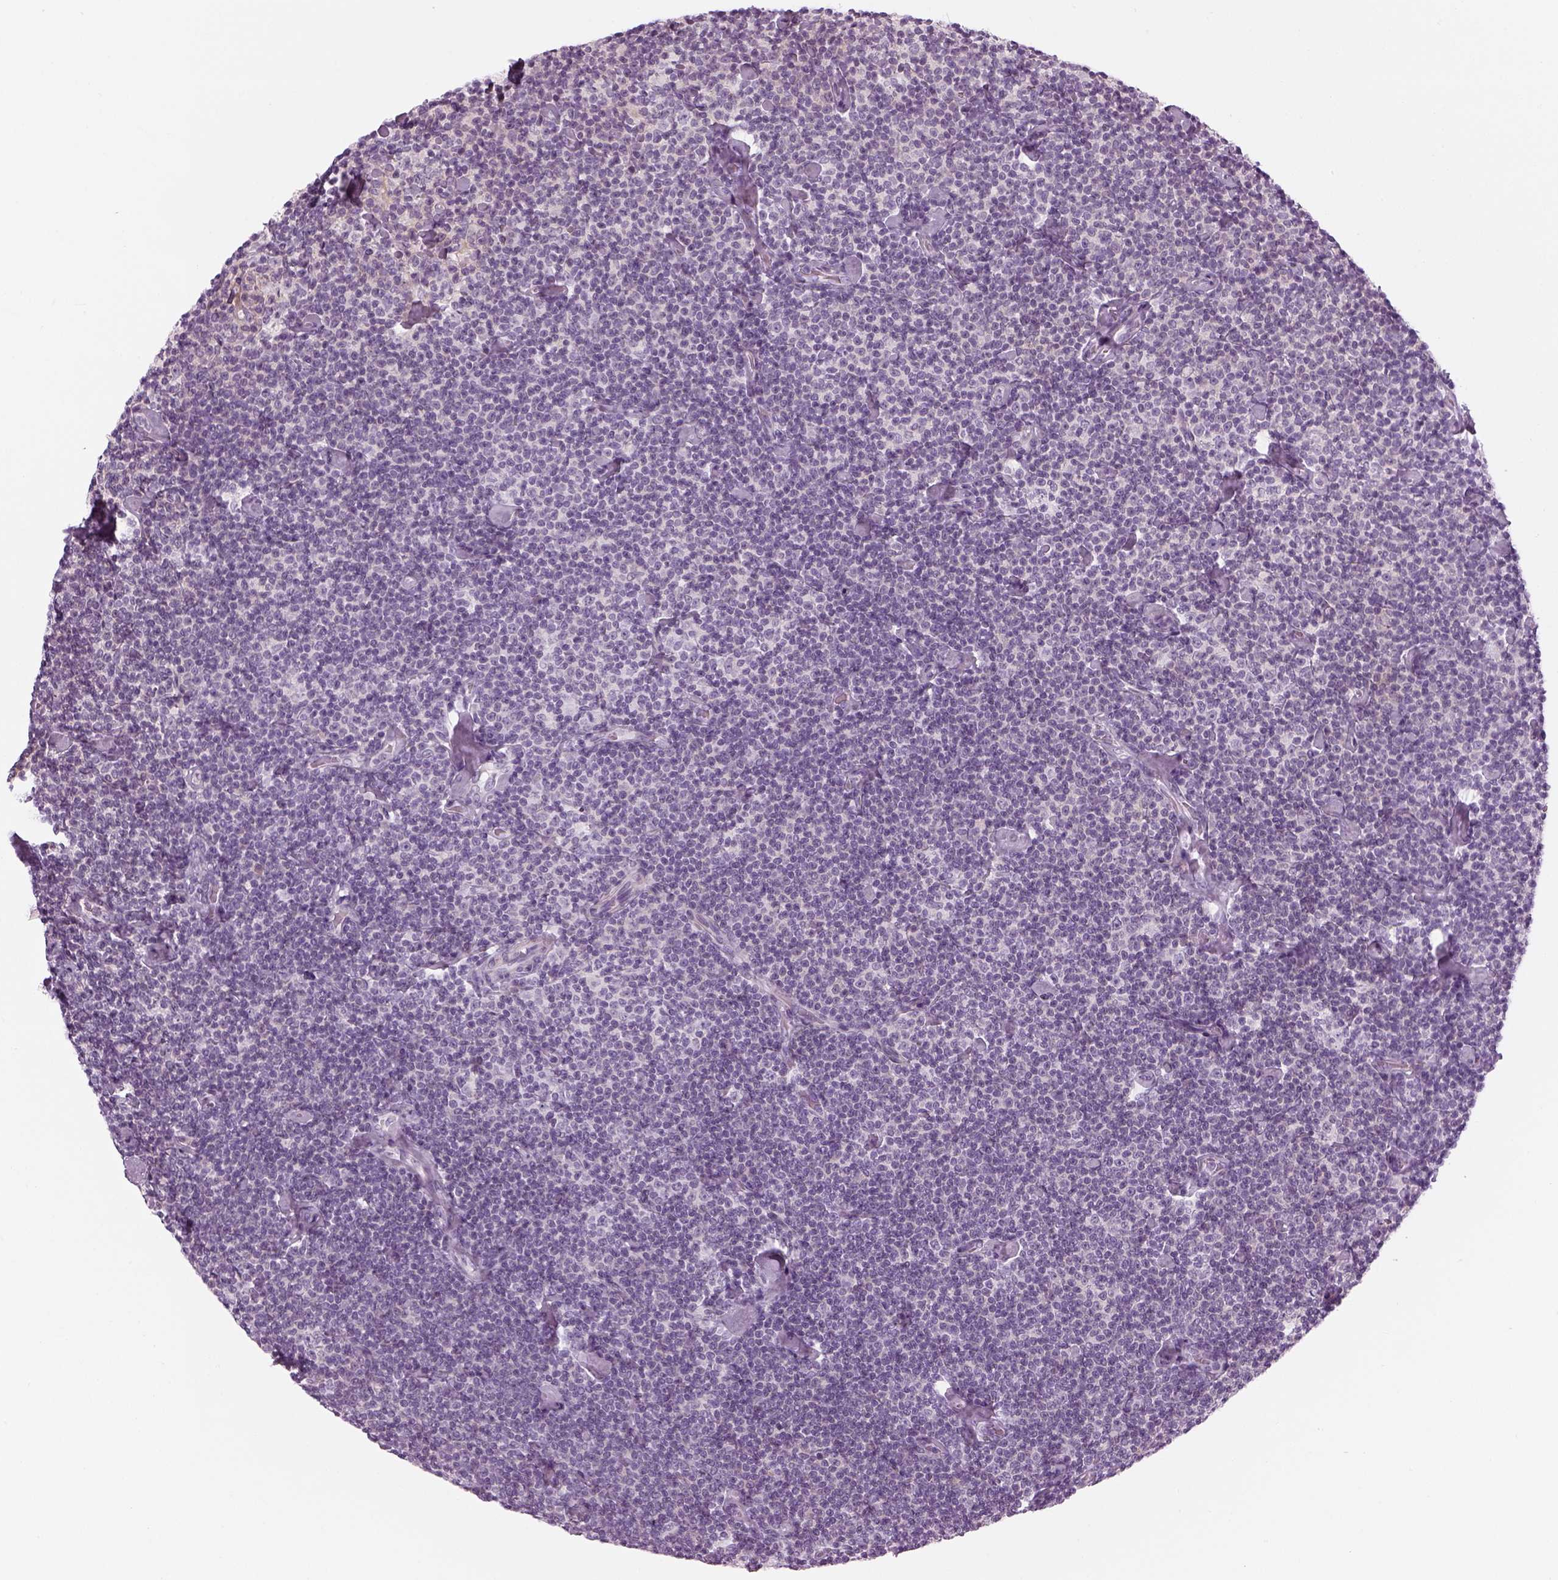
{"staining": {"intensity": "negative", "quantity": "none", "location": "none"}, "tissue": "lymphoma", "cell_type": "Tumor cells", "image_type": "cancer", "snomed": [{"axis": "morphology", "description": "Malignant lymphoma, non-Hodgkin's type, Low grade"}, {"axis": "topography", "description": "Lymph node"}], "caption": "High power microscopy photomicrograph of an immunohistochemistry (IHC) image of malignant lymphoma, non-Hodgkin's type (low-grade), revealing no significant staining in tumor cells.", "gene": "LRRIQ3", "patient": {"sex": "male", "age": 81}}